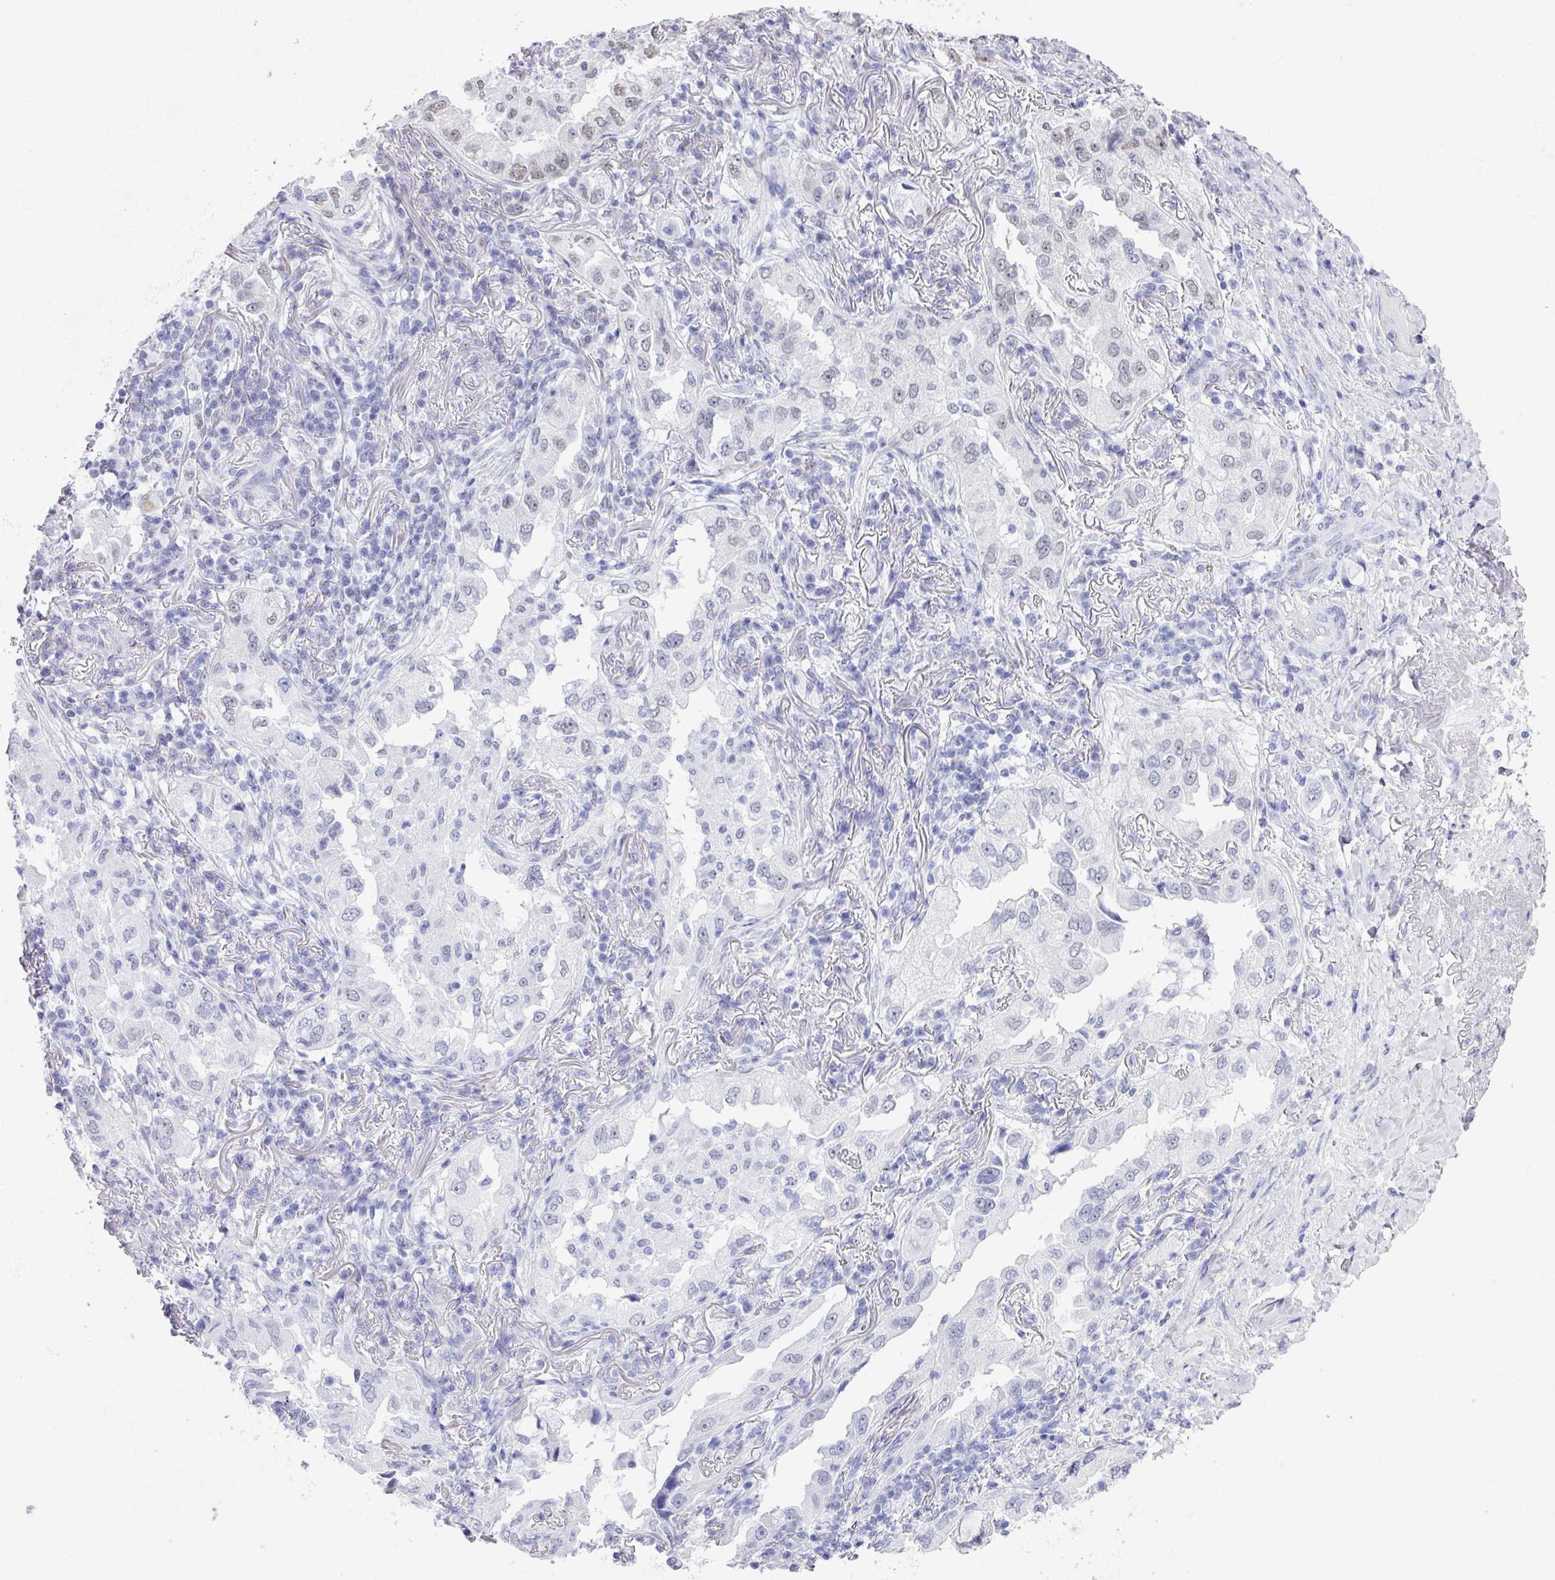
{"staining": {"intensity": "weak", "quantity": "<25%", "location": "nuclear"}, "tissue": "lung cancer", "cell_type": "Tumor cells", "image_type": "cancer", "snomed": [{"axis": "morphology", "description": "Adenocarcinoma, NOS"}, {"axis": "topography", "description": "Lung"}], "caption": "The micrograph displays no staining of tumor cells in lung adenocarcinoma.", "gene": "PUF60", "patient": {"sex": "female", "age": 69}}